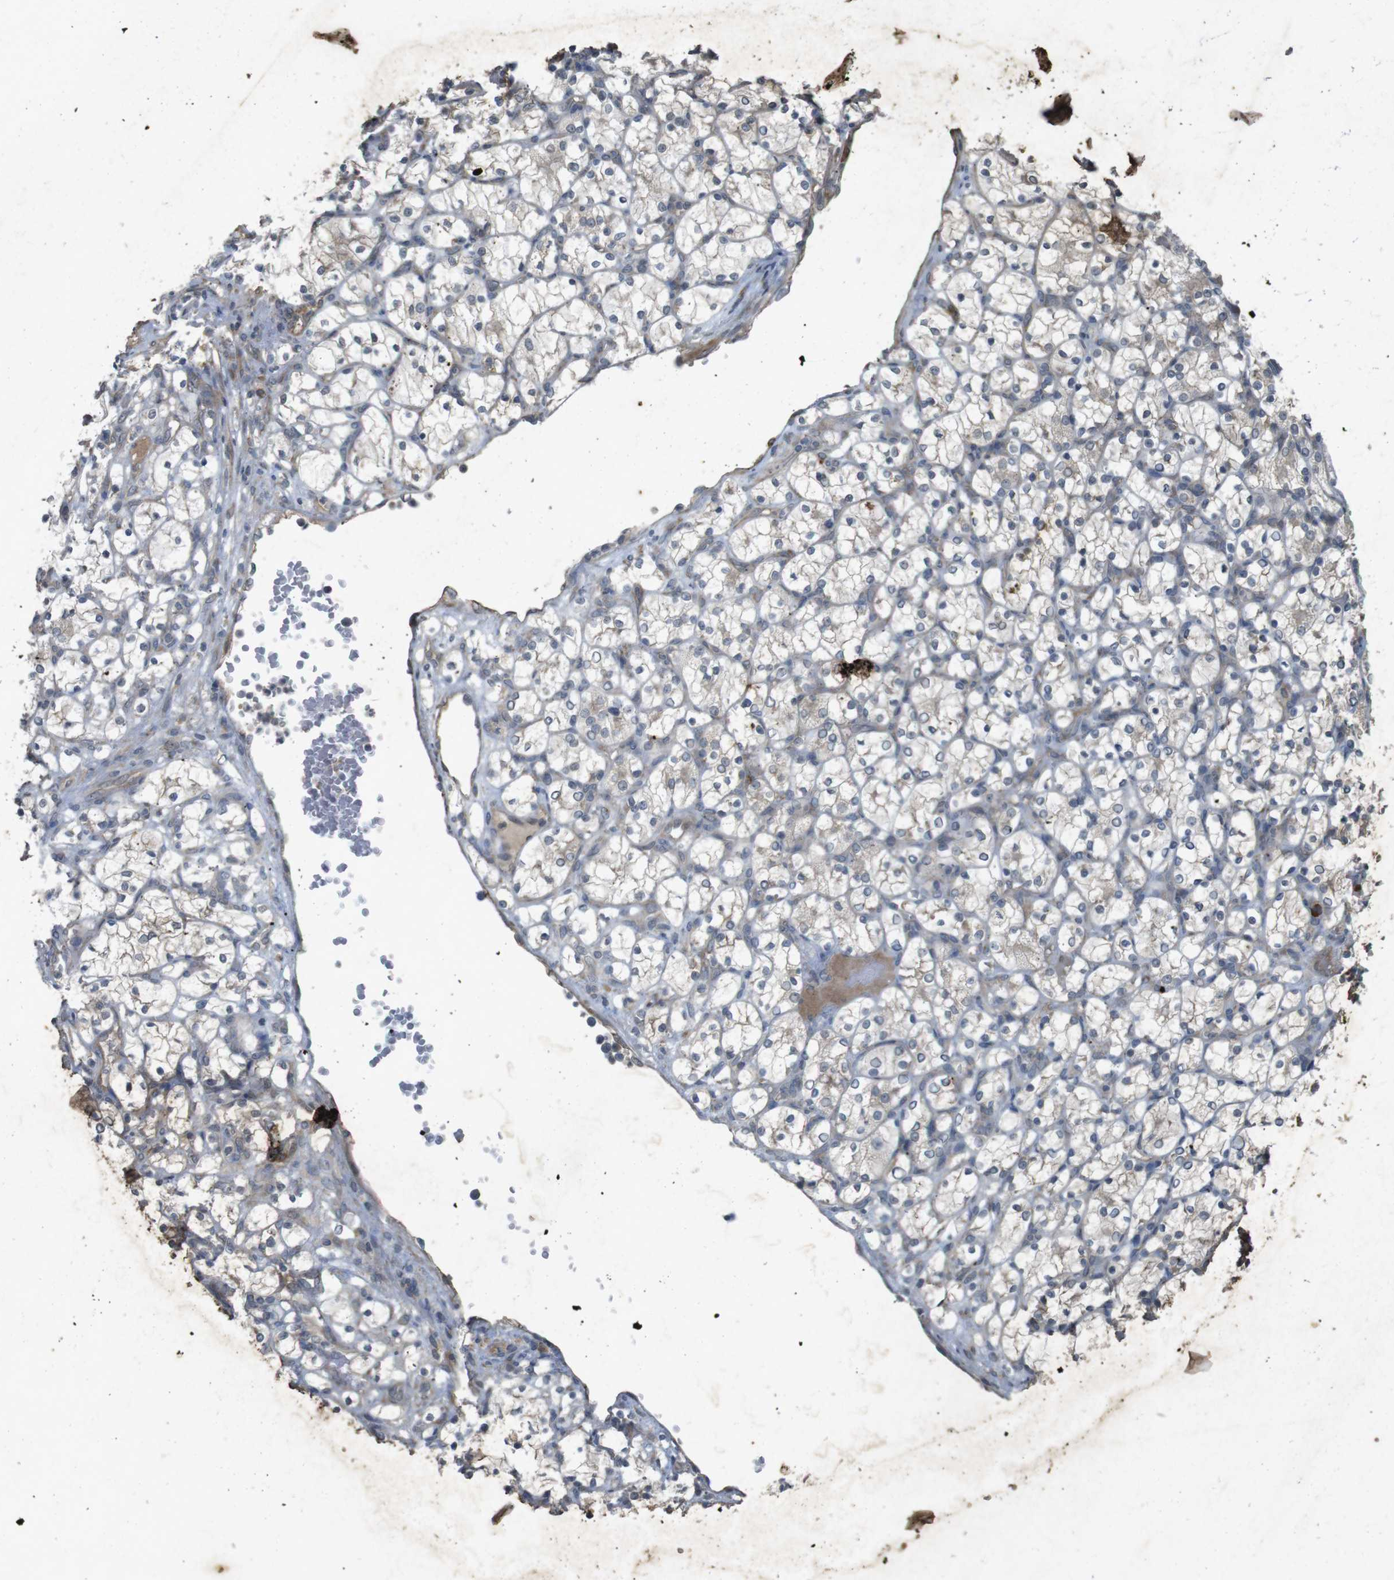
{"staining": {"intensity": "negative", "quantity": "none", "location": "none"}, "tissue": "renal cancer", "cell_type": "Tumor cells", "image_type": "cancer", "snomed": [{"axis": "morphology", "description": "Adenocarcinoma, NOS"}, {"axis": "topography", "description": "Kidney"}], "caption": "Tumor cells show no significant protein positivity in adenocarcinoma (renal).", "gene": "FLCN", "patient": {"sex": "female", "age": 69}}